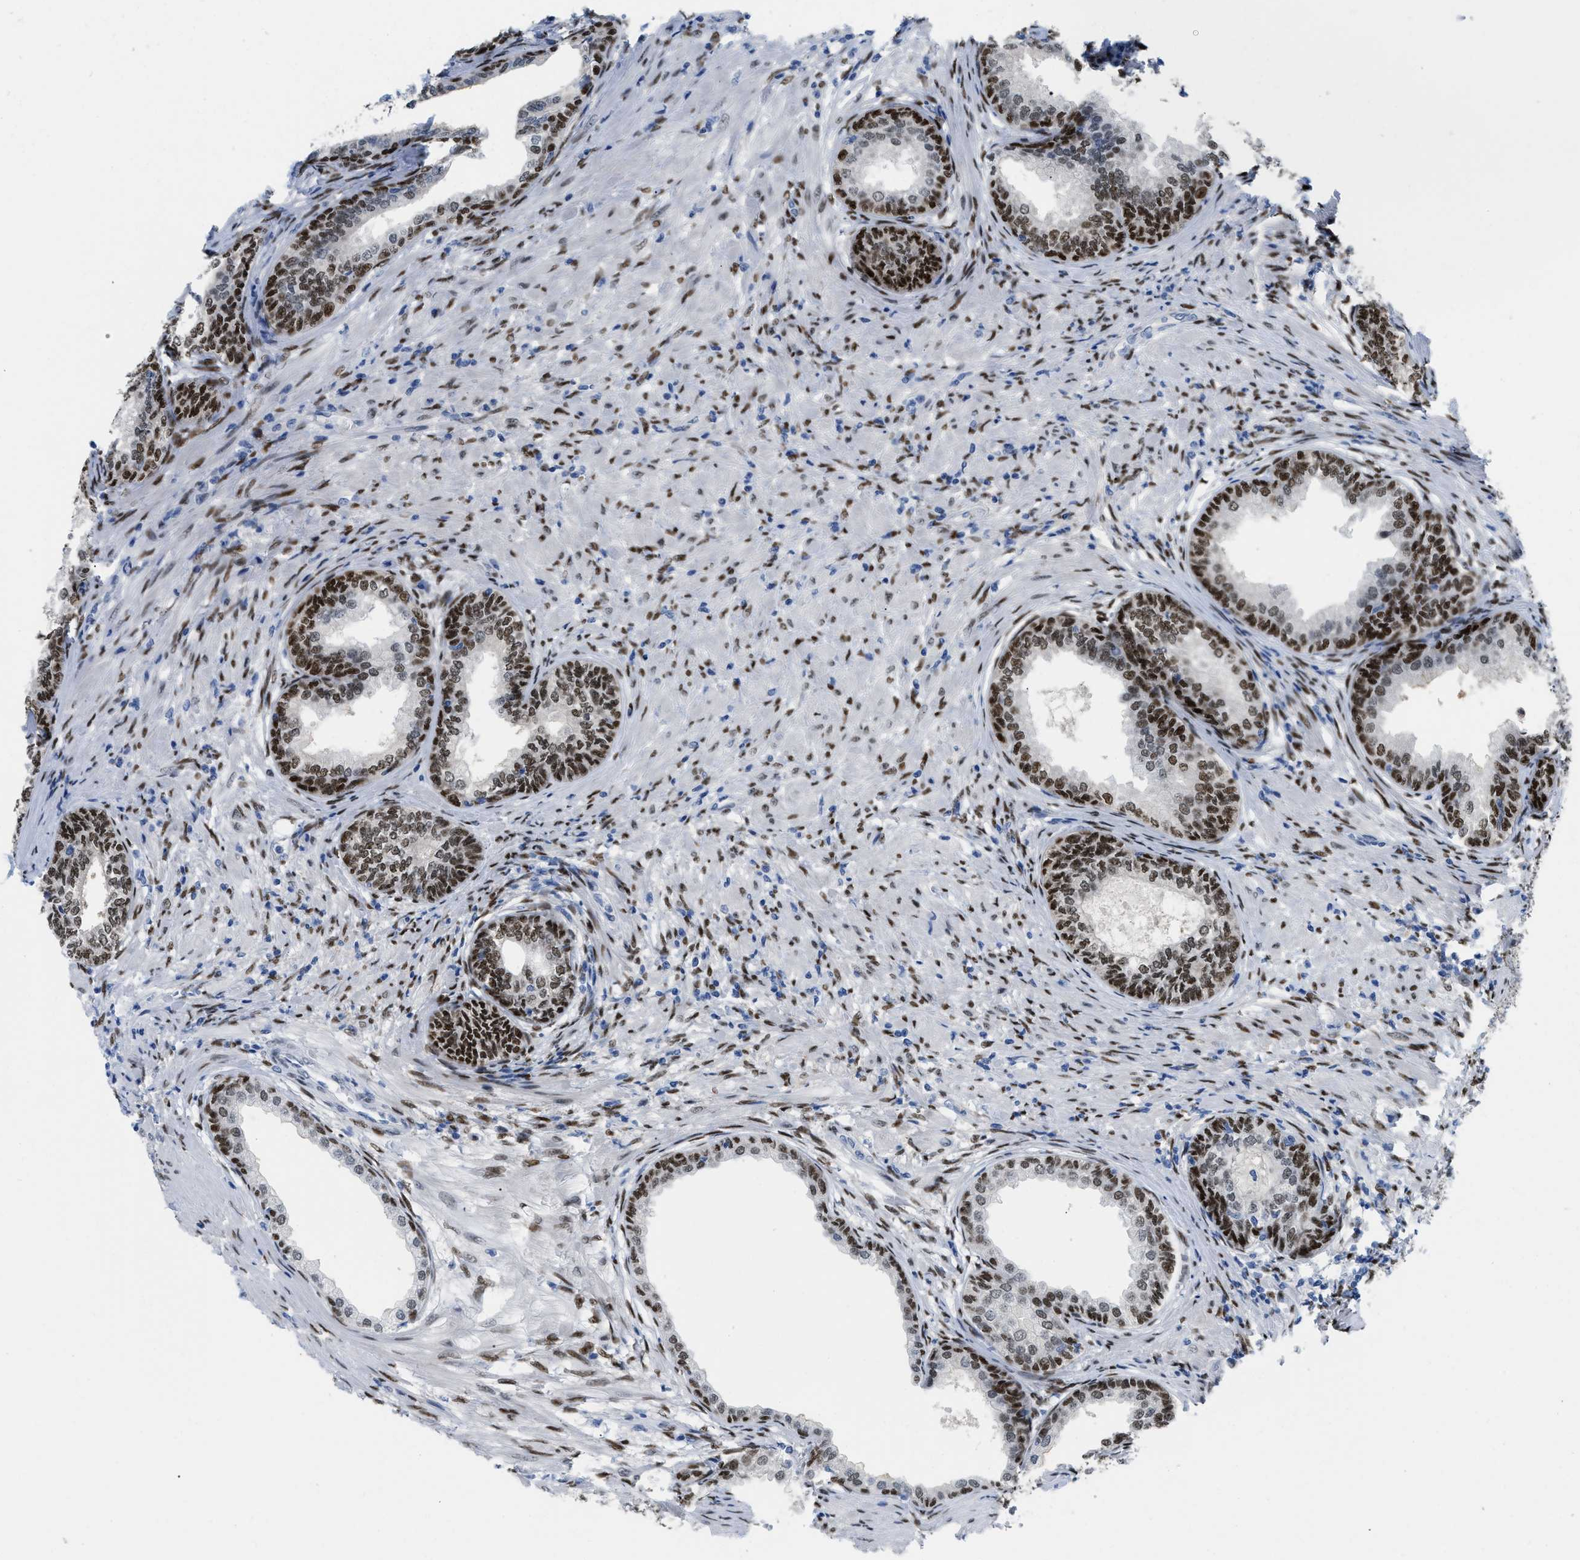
{"staining": {"intensity": "strong", "quantity": ">75%", "location": "nuclear"}, "tissue": "prostate", "cell_type": "Glandular cells", "image_type": "normal", "snomed": [{"axis": "morphology", "description": "Normal tissue, NOS"}, {"axis": "topography", "description": "Prostate"}], "caption": "About >75% of glandular cells in unremarkable prostate demonstrate strong nuclear protein positivity as visualized by brown immunohistochemical staining.", "gene": "NFIX", "patient": {"sex": "male", "age": 76}}